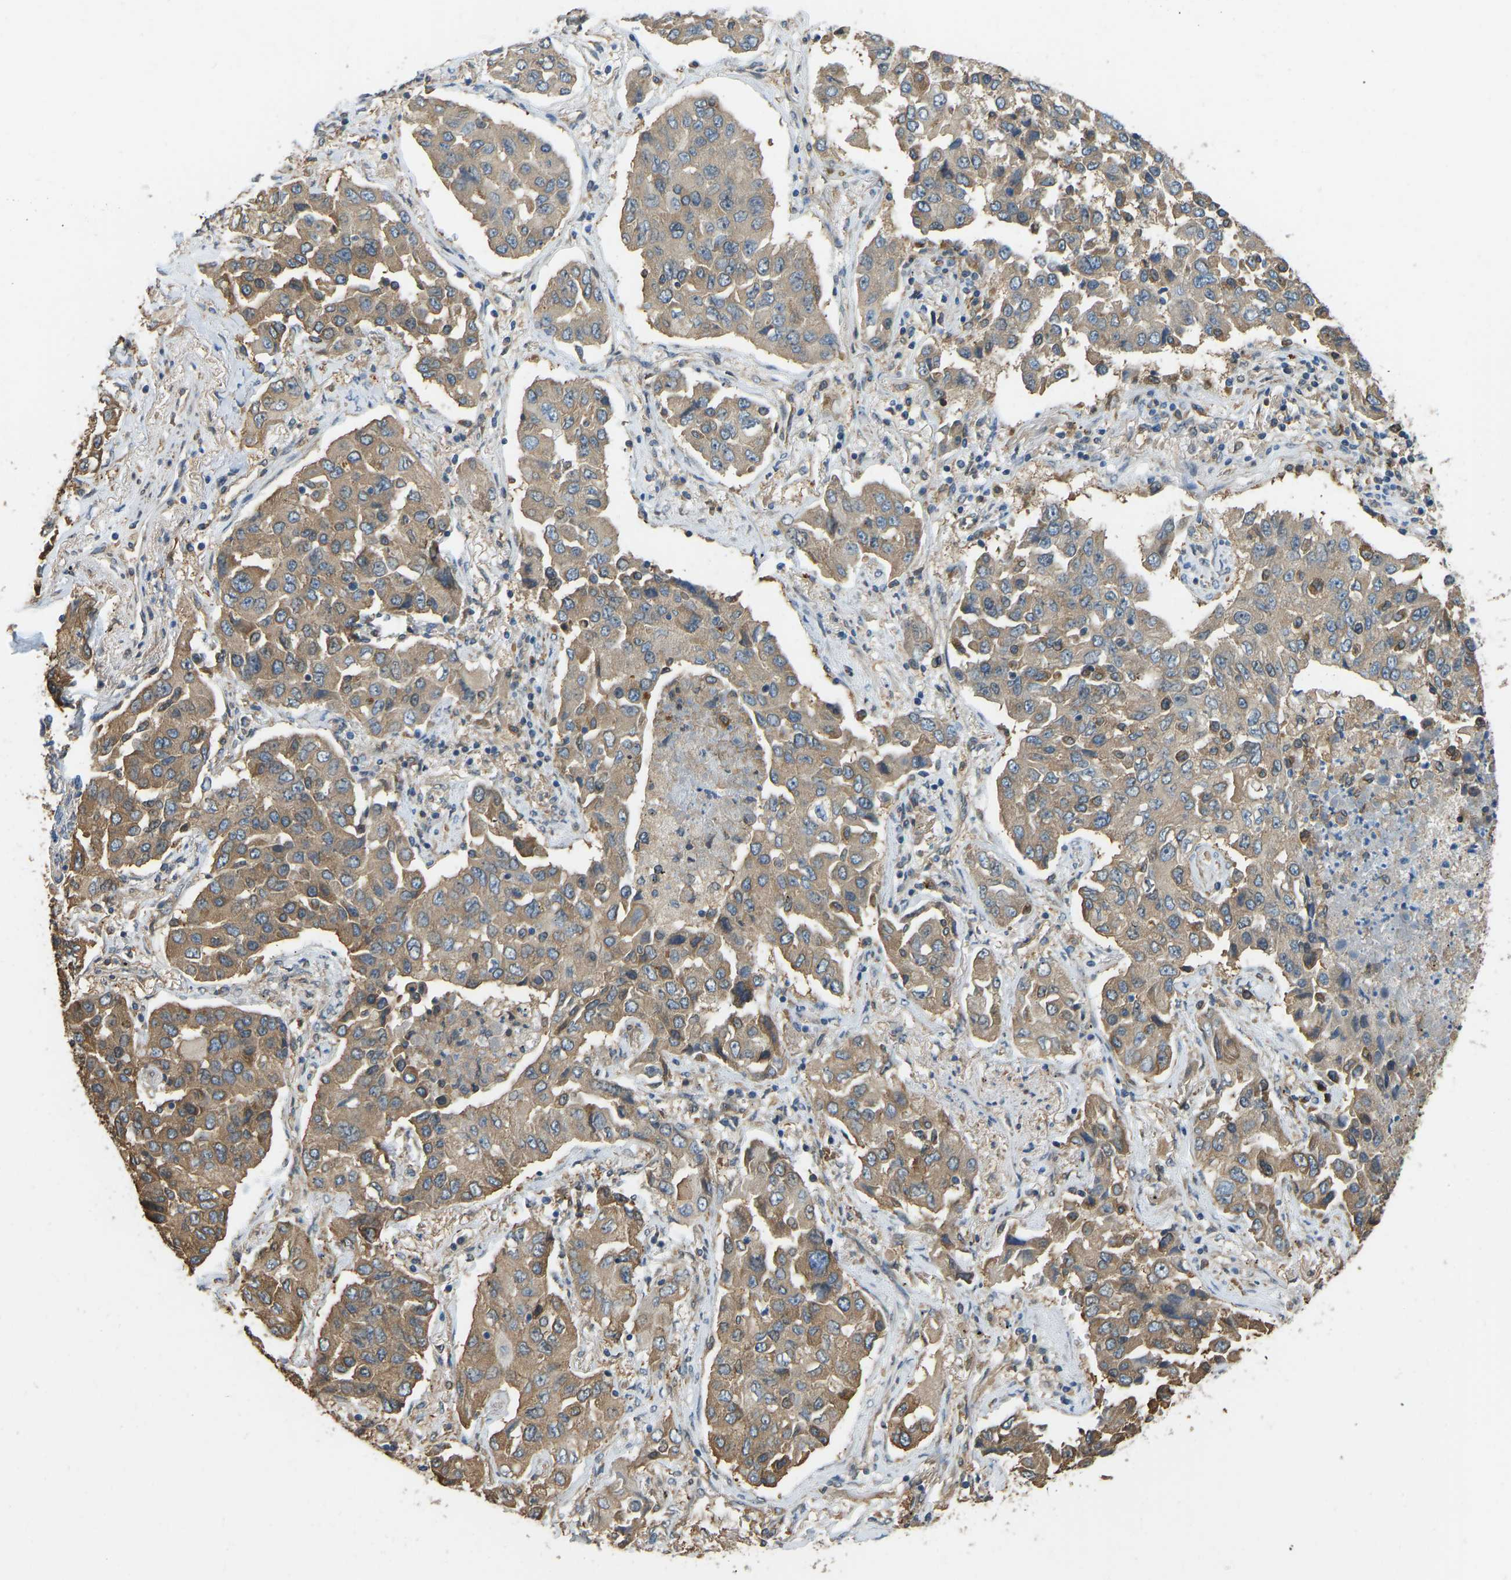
{"staining": {"intensity": "weak", "quantity": "25%-75%", "location": "cytoplasmic/membranous"}, "tissue": "lung cancer", "cell_type": "Tumor cells", "image_type": "cancer", "snomed": [{"axis": "morphology", "description": "Adenocarcinoma, NOS"}, {"axis": "topography", "description": "Lung"}], "caption": "Lung adenocarcinoma tissue exhibits weak cytoplasmic/membranous positivity in about 25%-75% of tumor cells (brown staining indicates protein expression, while blue staining denotes nuclei).", "gene": "OS9", "patient": {"sex": "female", "age": 65}}